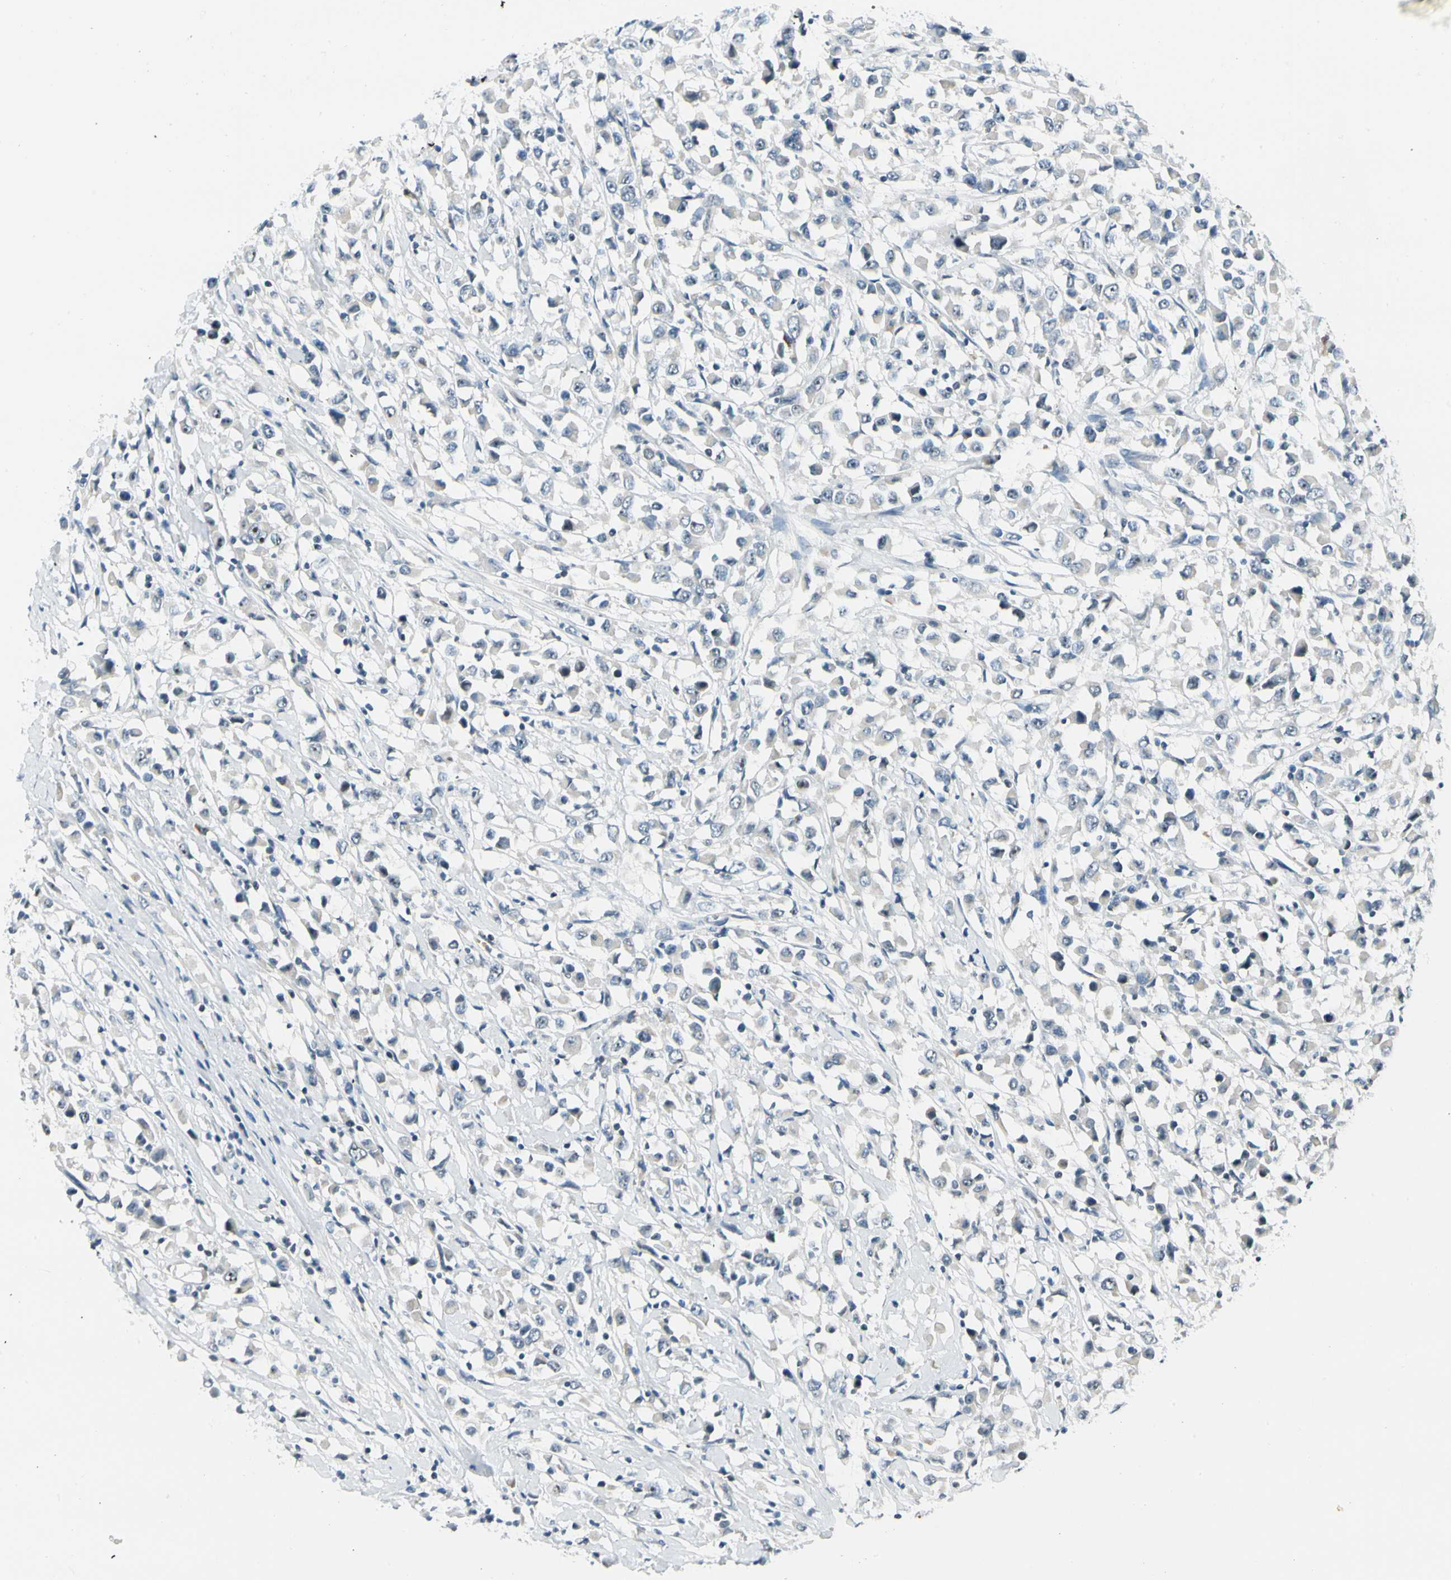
{"staining": {"intensity": "moderate", "quantity": "25%-75%", "location": "cytoplasmic/membranous"}, "tissue": "breast cancer", "cell_type": "Tumor cells", "image_type": "cancer", "snomed": [{"axis": "morphology", "description": "Duct carcinoma"}, {"axis": "topography", "description": "Breast"}], "caption": "Breast intraductal carcinoma stained for a protein demonstrates moderate cytoplasmic/membranous positivity in tumor cells.", "gene": "ZSCAN1", "patient": {"sex": "female", "age": 61}}